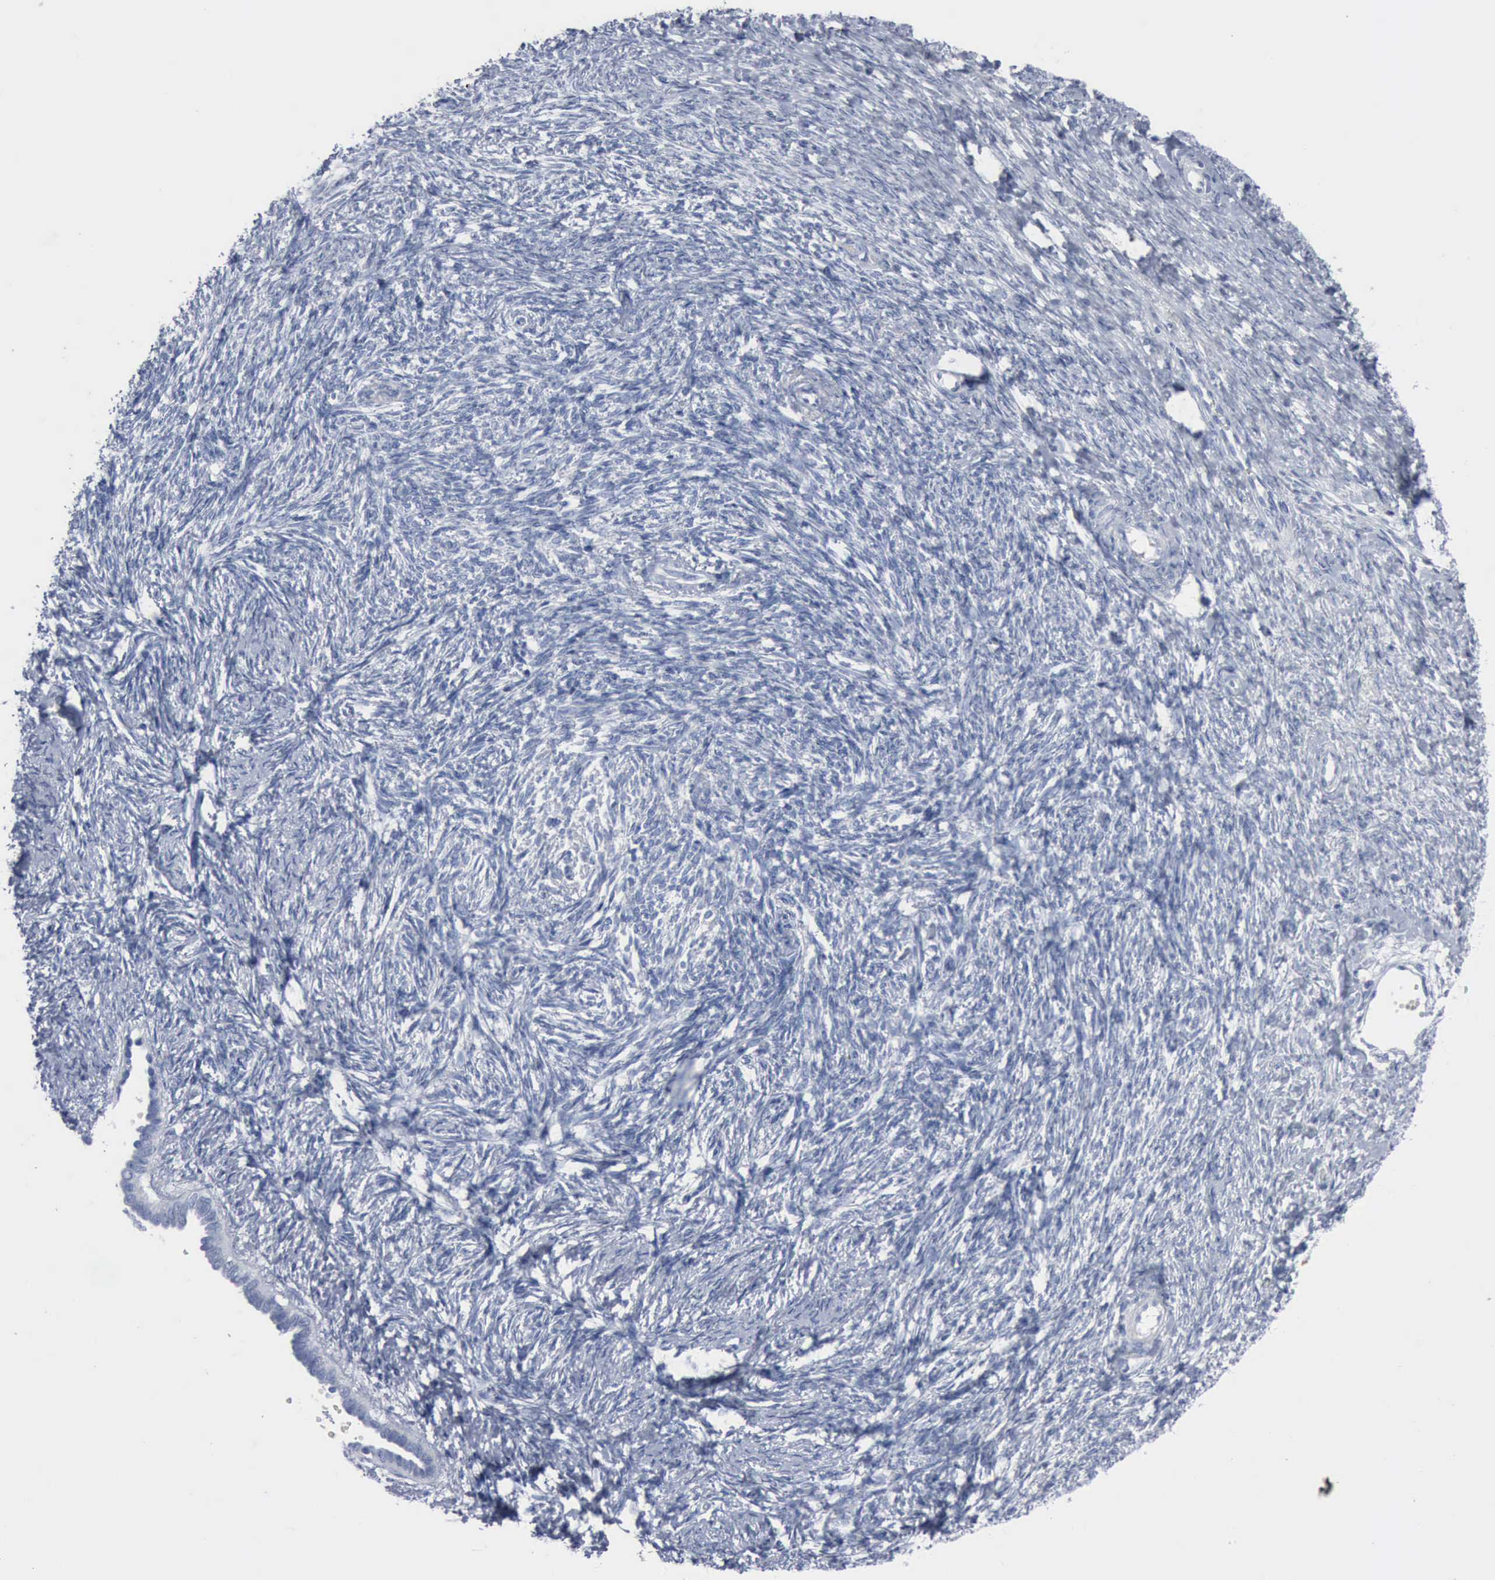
{"staining": {"intensity": "negative", "quantity": "none", "location": "none"}, "tissue": "ovarian cancer", "cell_type": "Tumor cells", "image_type": "cancer", "snomed": [{"axis": "morphology", "description": "Normal tissue, NOS"}, {"axis": "morphology", "description": "Cystadenocarcinoma, serous, NOS"}, {"axis": "topography", "description": "Ovary"}], "caption": "Tumor cells show no significant protein staining in serous cystadenocarcinoma (ovarian). (Brightfield microscopy of DAB (3,3'-diaminobenzidine) IHC at high magnification).", "gene": "DMD", "patient": {"sex": "female", "age": 62}}